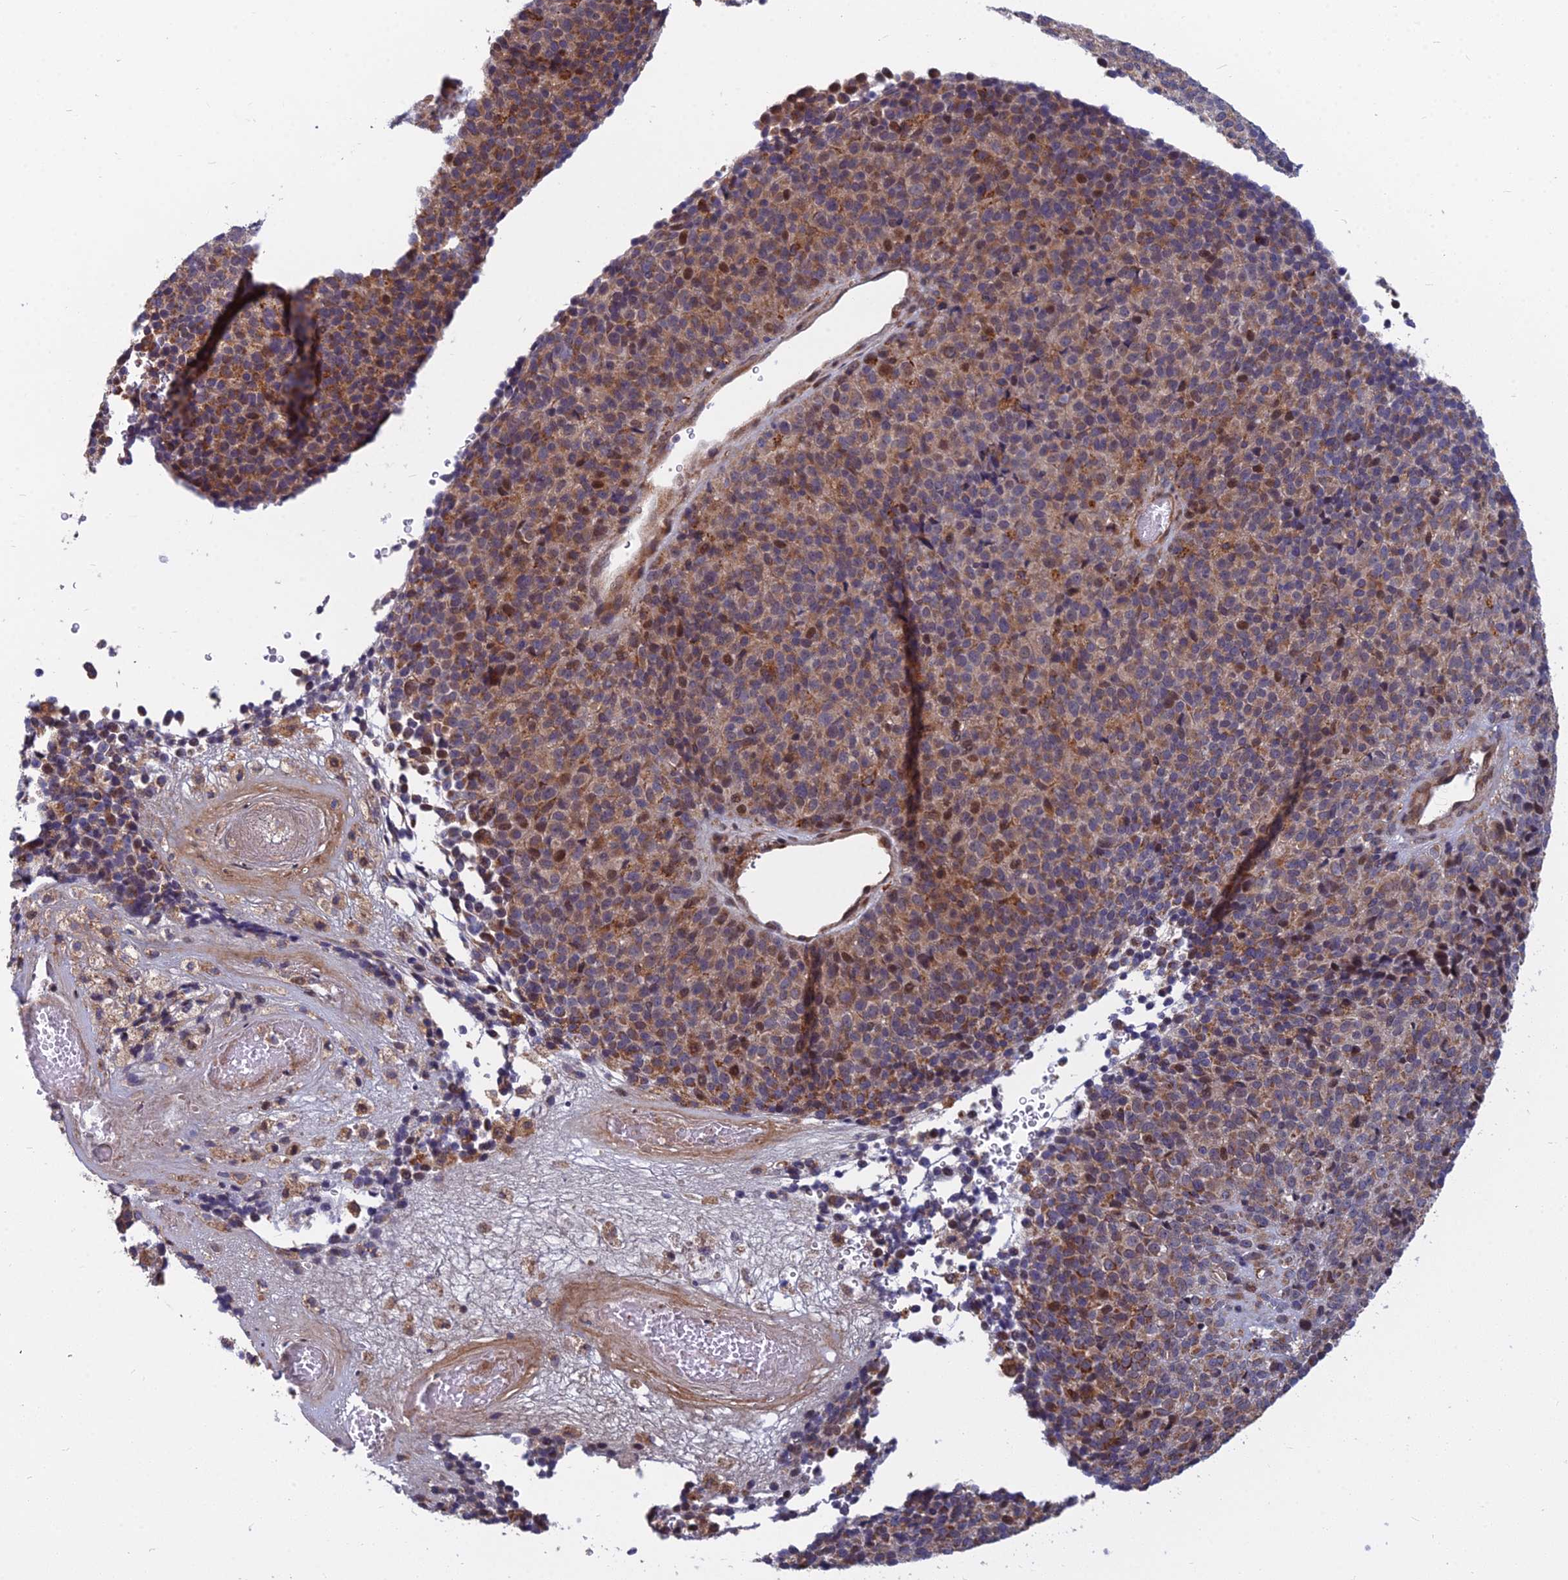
{"staining": {"intensity": "moderate", "quantity": ">75%", "location": "cytoplasmic/membranous,nuclear"}, "tissue": "melanoma", "cell_type": "Tumor cells", "image_type": "cancer", "snomed": [{"axis": "morphology", "description": "Malignant melanoma, Metastatic site"}, {"axis": "topography", "description": "Brain"}], "caption": "This photomicrograph reveals immunohistochemistry (IHC) staining of human melanoma, with medium moderate cytoplasmic/membranous and nuclear expression in approximately >75% of tumor cells.", "gene": "COMMD2", "patient": {"sex": "female", "age": 56}}